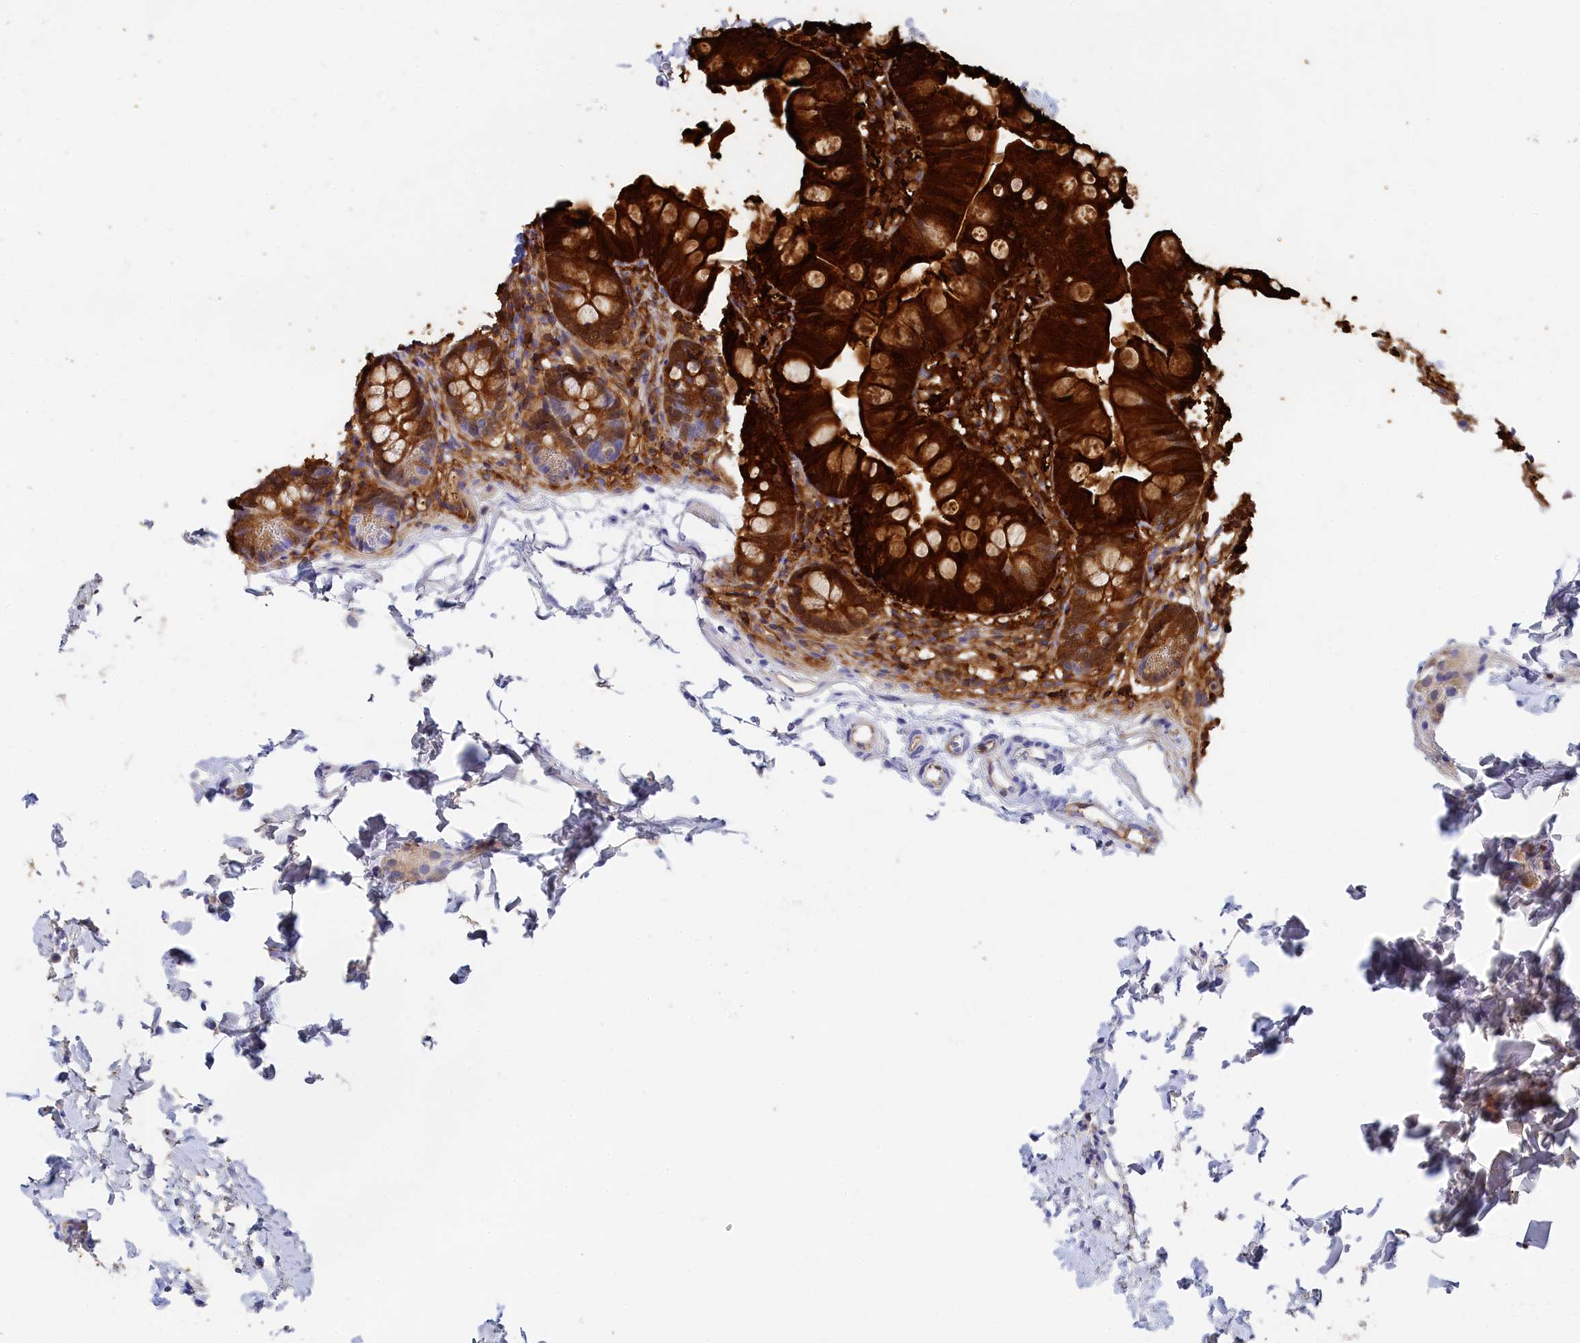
{"staining": {"intensity": "strong", "quantity": "25%-75%", "location": "cytoplasmic/membranous"}, "tissue": "small intestine", "cell_type": "Glandular cells", "image_type": "normal", "snomed": [{"axis": "morphology", "description": "Normal tissue, NOS"}, {"axis": "topography", "description": "Small intestine"}], "caption": "Small intestine stained with DAB (3,3'-diaminobenzidine) immunohistochemistry (IHC) shows high levels of strong cytoplasmic/membranous expression in about 25%-75% of glandular cells. (Stains: DAB in brown, nuclei in blue, Microscopy: brightfield microscopy at high magnification).", "gene": "TRIM10", "patient": {"sex": "male", "age": 7}}